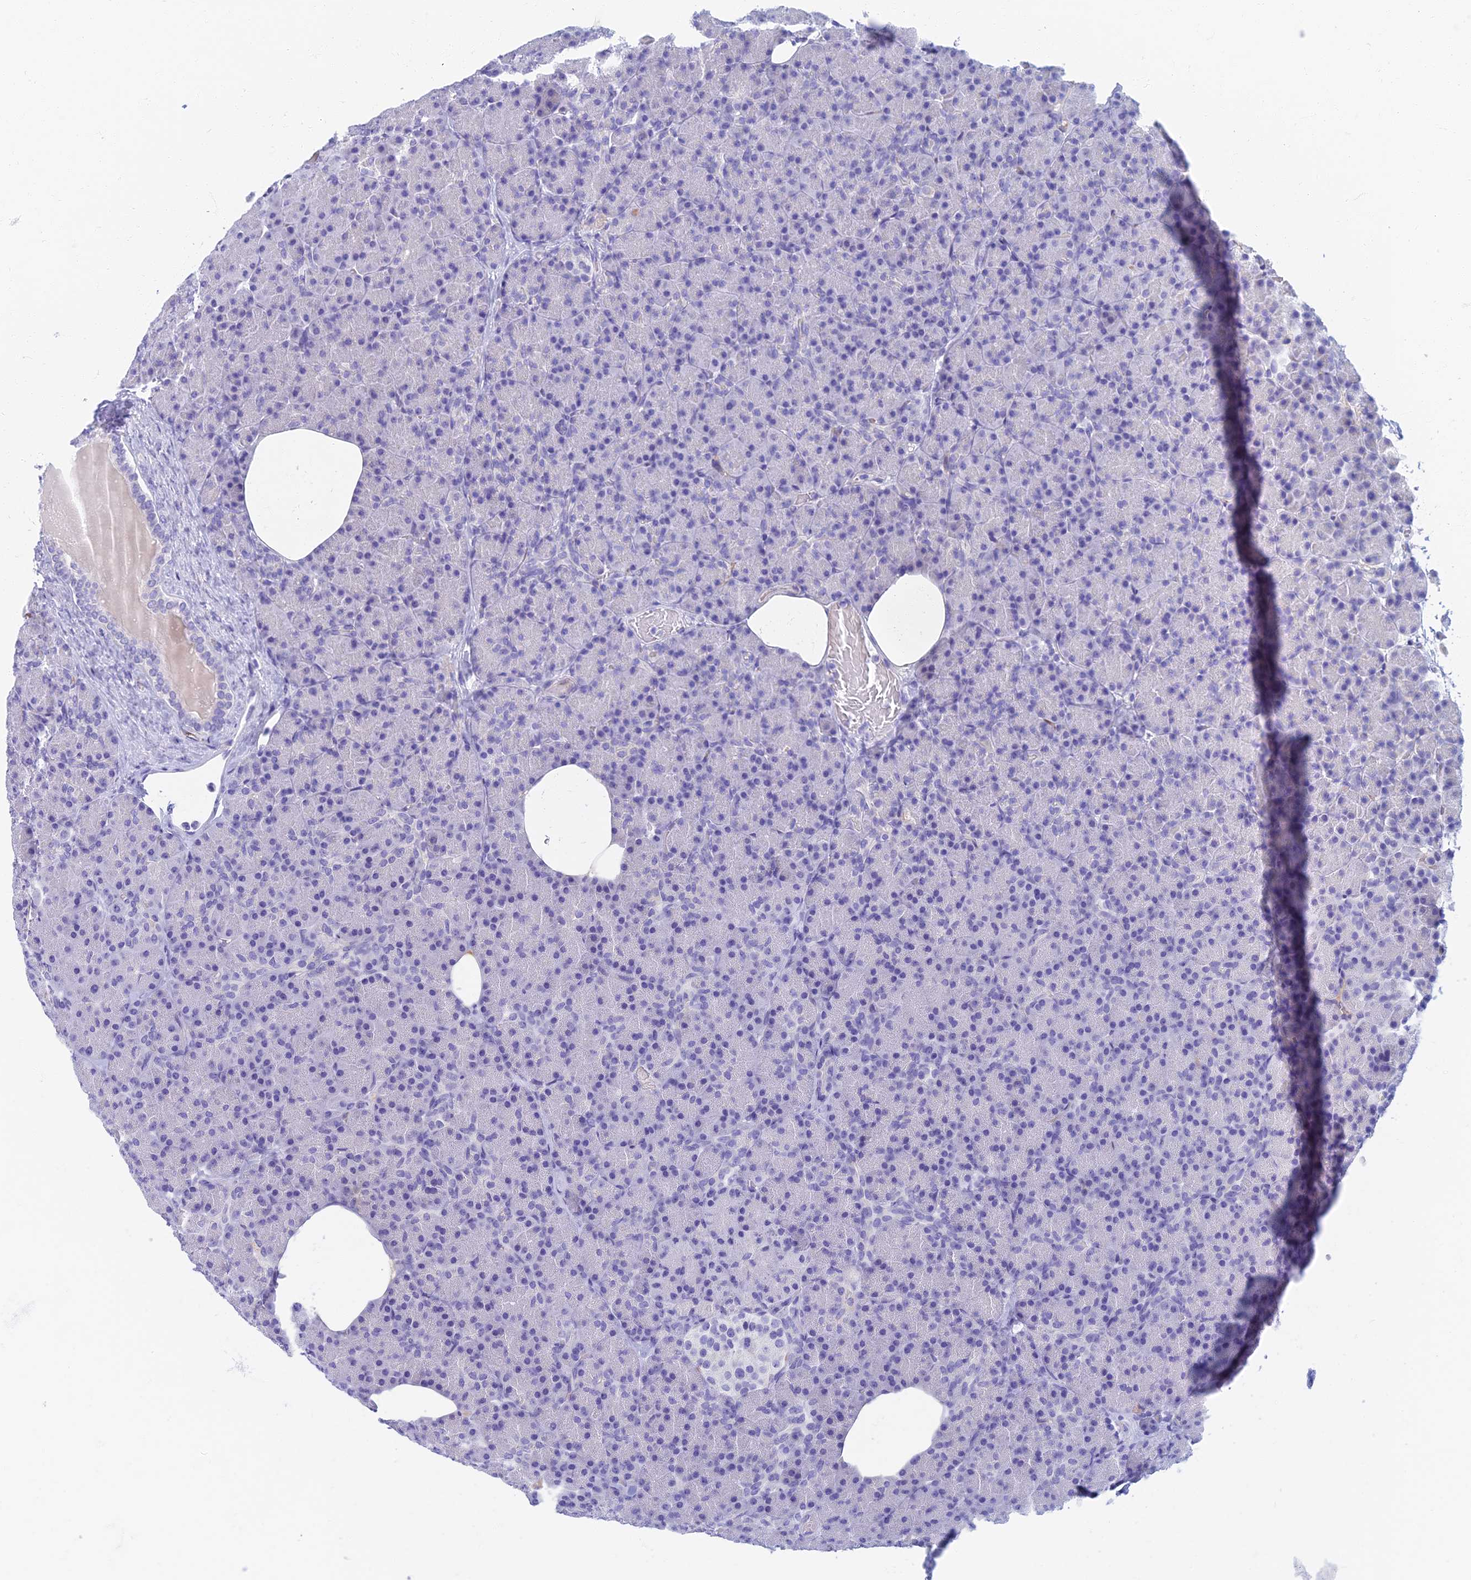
{"staining": {"intensity": "negative", "quantity": "none", "location": "none"}, "tissue": "pancreas", "cell_type": "Exocrine glandular cells", "image_type": "normal", "snomed": [{"axis": "morphology", "description": "Normal tissue, NOS"}, {"axis": "topography", "description": "Pancreas"}], "caption": "High power microscopy photomicrograph of an immunohistochemistry (IHC) histopathology image of normal pancreas, revealing no significant positivity in exocrine glandular cells. (Brightfield microscopy of DAB immunohistochemistry (IHC) at high magnification).", "gene": "ETFRF1", "patient": {"sex": "female", "age": 43}}